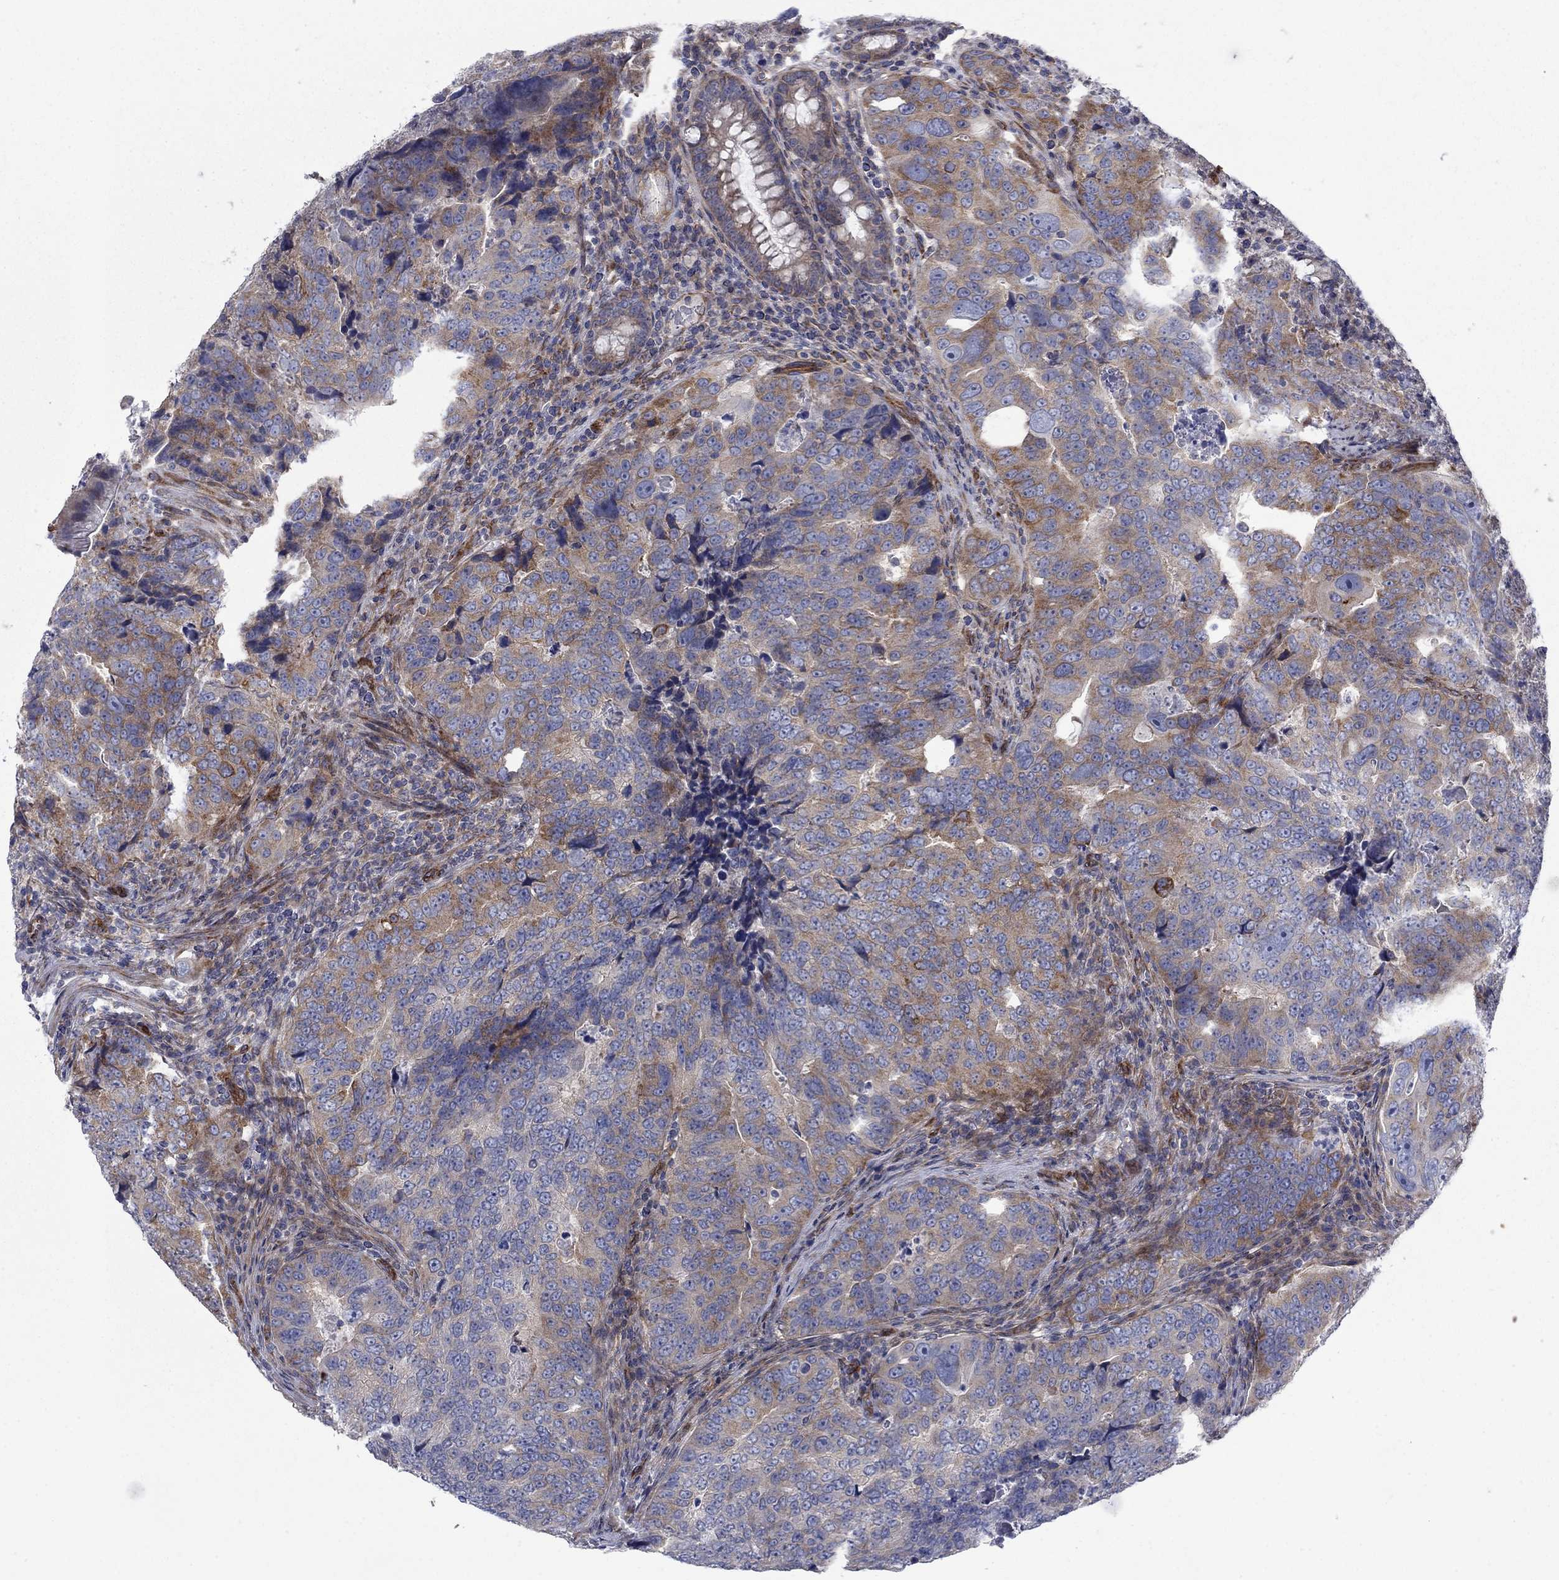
{"staining": {"intensity": "moderate", "quantity": "25%-75%", "location": "cytoplasmic/membranous"}, "tissue": "colorectal cancer", "cell_type": "Tumor cells", "image_type": "cancer", "snomed": [{"axis": "morphology", "description": "Adenocarcinoma, NOS"}, {"axis": "topography", "description": "Colon"}], "caption": "Immunohistochemistry (IHC) (DAB (3,3'-diaminobenzidine)) staining of human colorectal cancer reveals moderate cytoplasmic/membranous protein positivity in about 25%-75% of tumor cells. Immunohistochemistry stains the protein of interest in brown and the nuclei are stained blue.", "gene": "FXR1", "patient": {"sex": "female", "age": 72}}